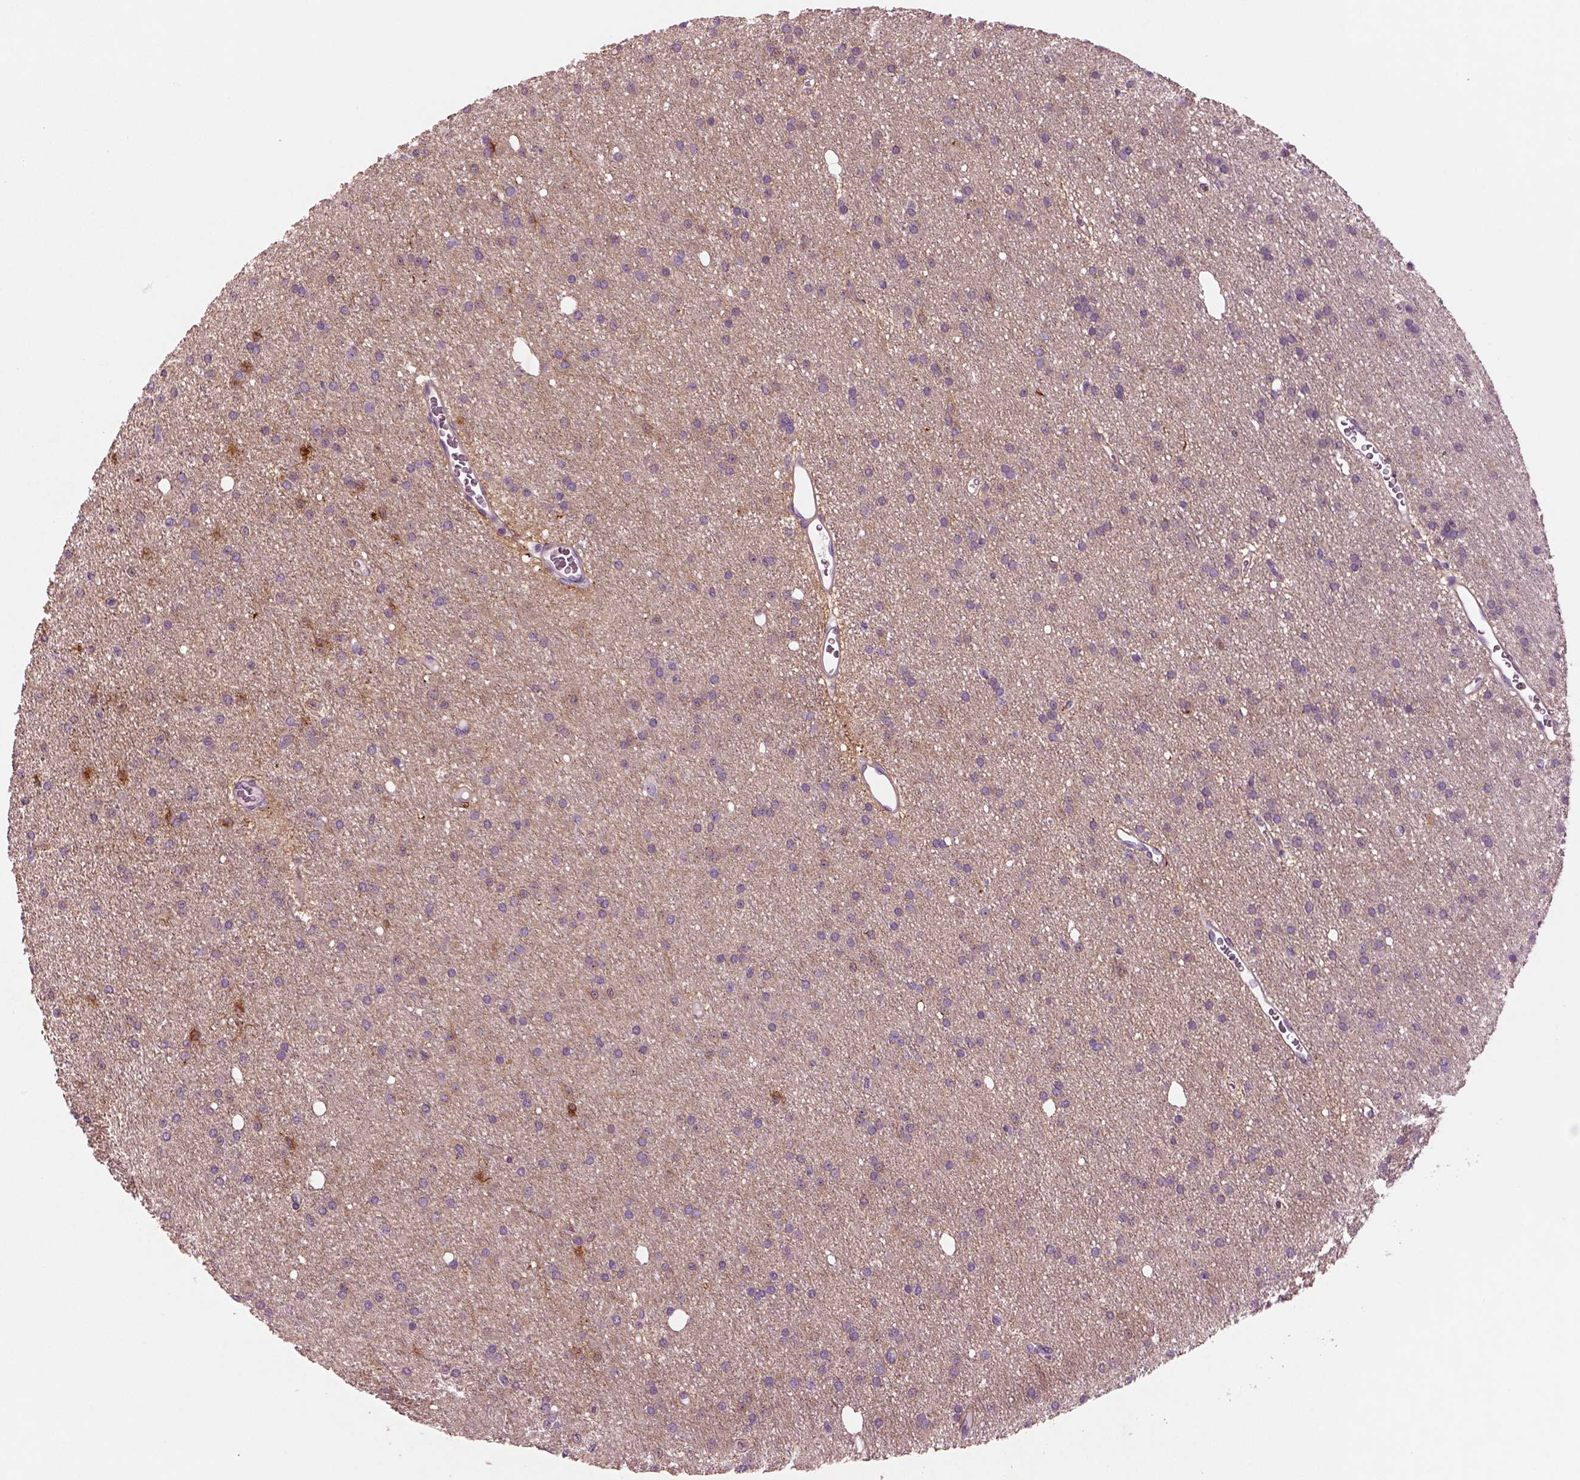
{"staining": {"intensity": "negative", "quantity": "none", "location": "none"}, "tissue": "glioma", "cell_type": "Tumor cells", "image_type": "cancer", "snomed": [{"axis": "morphology", "description": "Glioma, malignant, Low grade"}, {"axis": "topography", "description": "Brain"}], "caption": "The immunohistochemistry (IHC) image has no significant positivity in tumor cells of glioma tissue. Nuclei are stained in blue.", "gene": "PLPP7", "patient": {"sex": "male", "age": 27}}